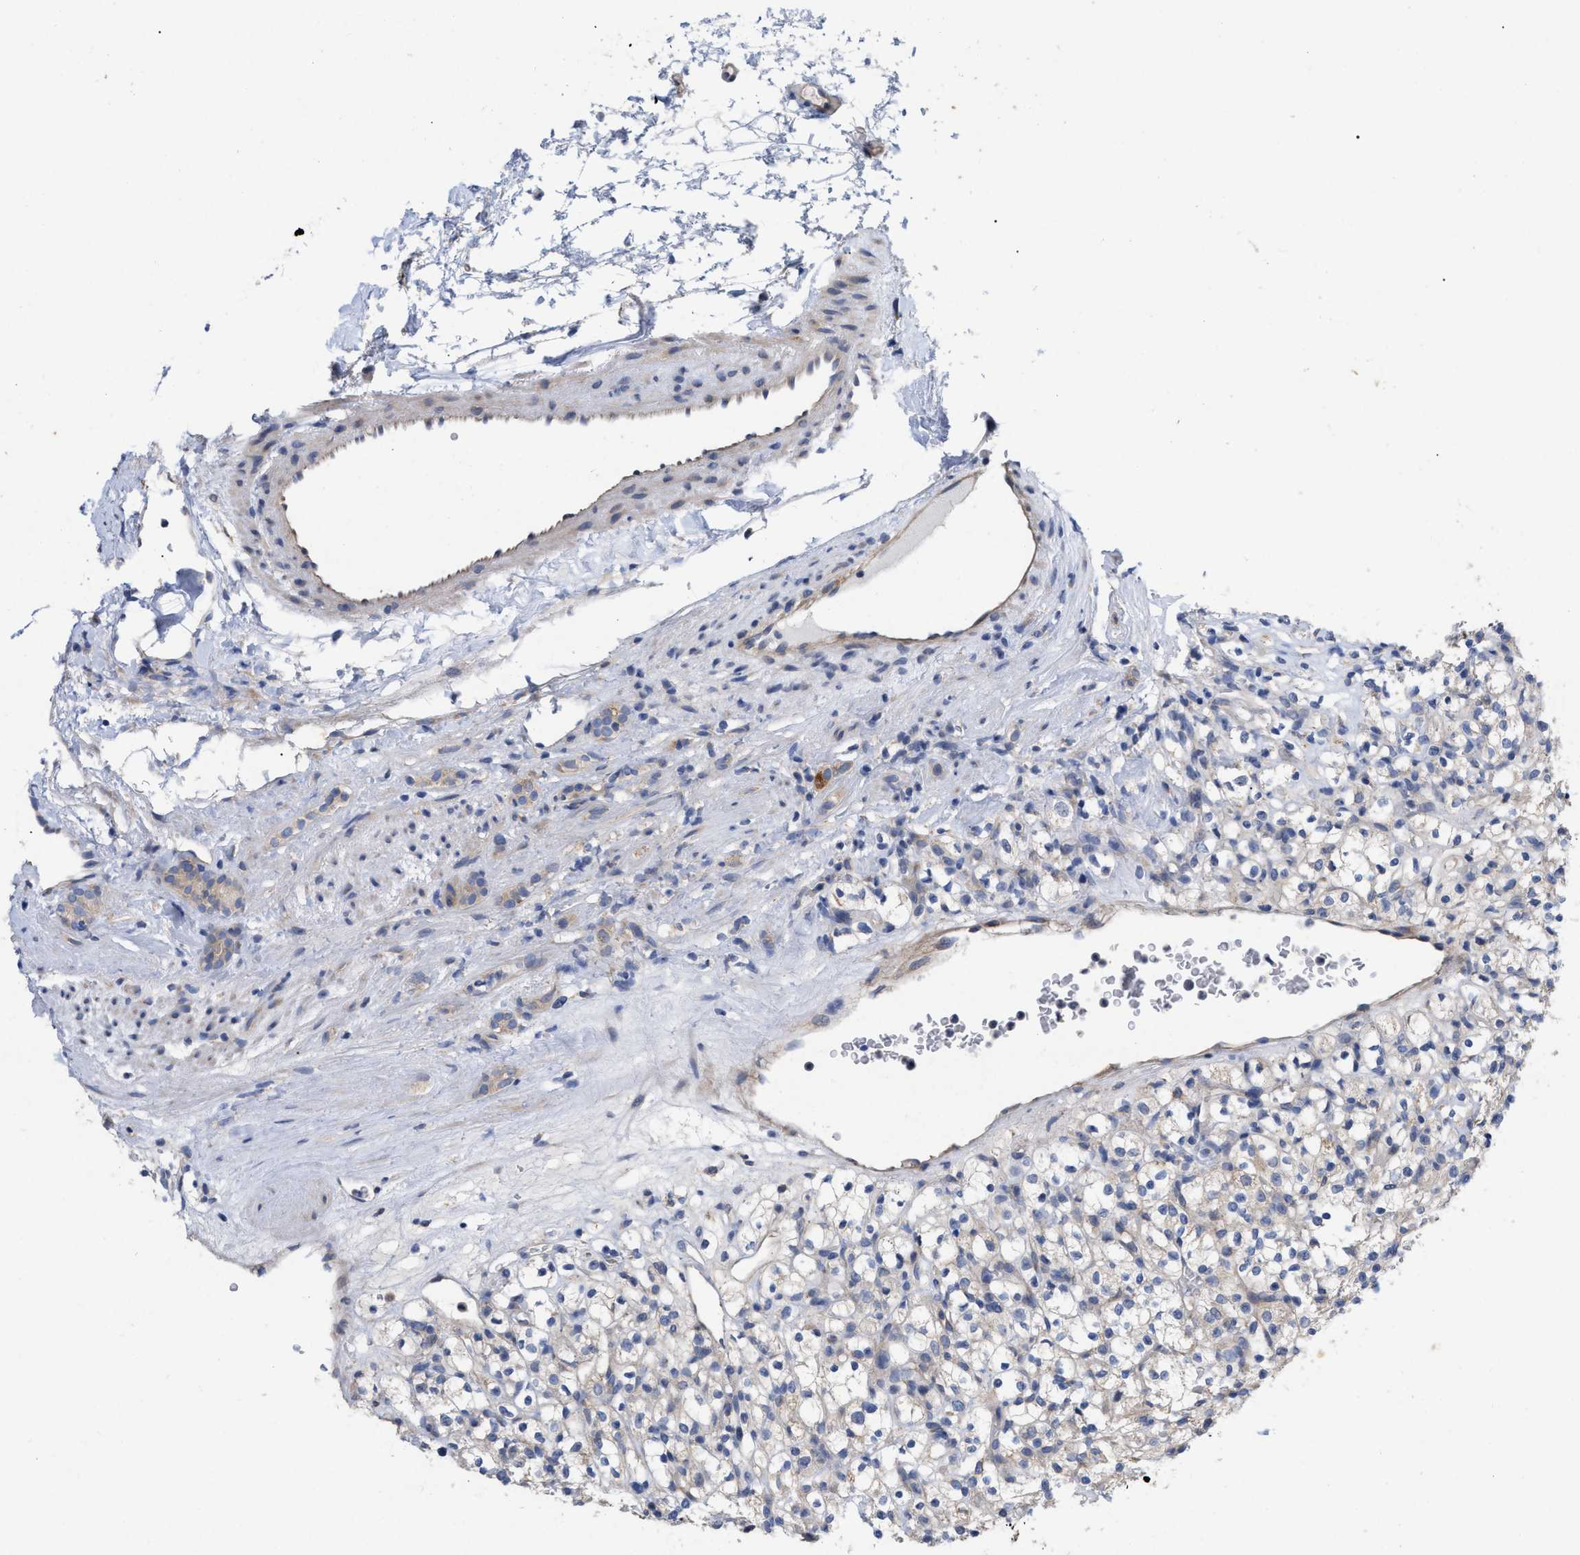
{"staining": {"intensity": "weak", "quantity": "25%-75%", "location": "cytoplasmic/membranous"}, "tissue": "renal cancer", "cell_type": "Tumor cells", "image_type": "cancer", "snomed": [{"axis": "morphology", "description": "Normal tissue, NOS"}, {"axis": "morphology", "description": "Adenocarcinoma, NOS"}, {"axis": "topography", "description": "Kidney"}], "caption": "Weak cytoplasmic/membranous protein positivity is identified in about 25%-75% of tumor cells in adenocarcinoma (renal). (Stains: DAB (3,3'-diaminobenzidine) in brown, nuclei in blue, Microscopy: brightfield microscopy at high magnification).", "gene": "VIP", "patient": {"sex": "female", "age": 72}}